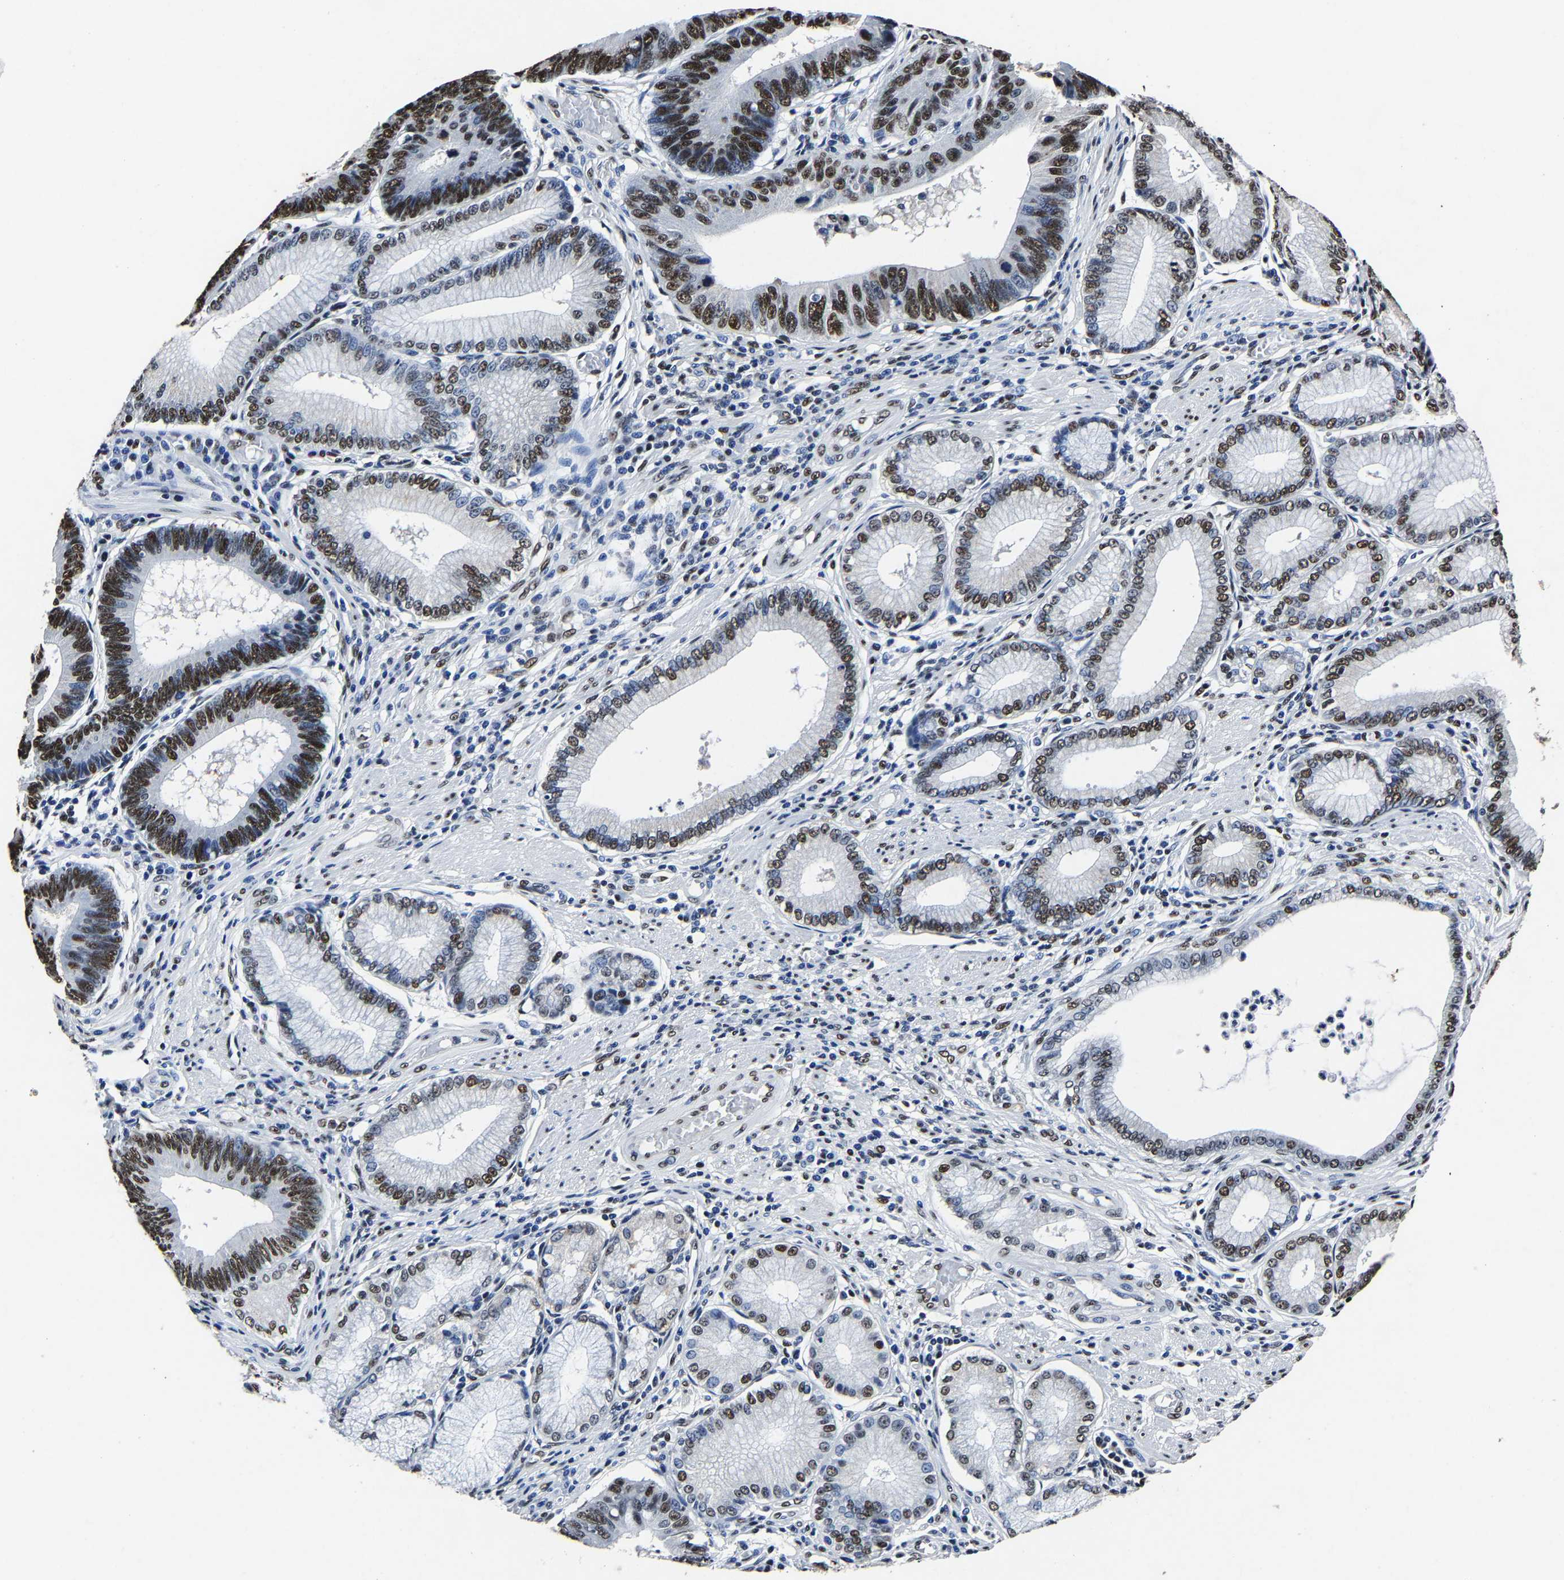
{"staining": {"intensity": "strong", "quantity": "25%-75%", "location": "nuclear"}, "tissue": "stomach cancer", "cell_type": "Tumor cells", "image_type": "cancer", "snomed": [{"axis": "morphology", "description": "Adenocarcinoma, NOS"}, {"axis": "topography", "description": "Stomach"}], "caption": "Tumor cells show high levels of strong nuclear positivity in about 25%-75% of cells in human adenocarcinoma (stomach).", "gene": "RBM45", "patient": {"sex": "male", "age": 59}}